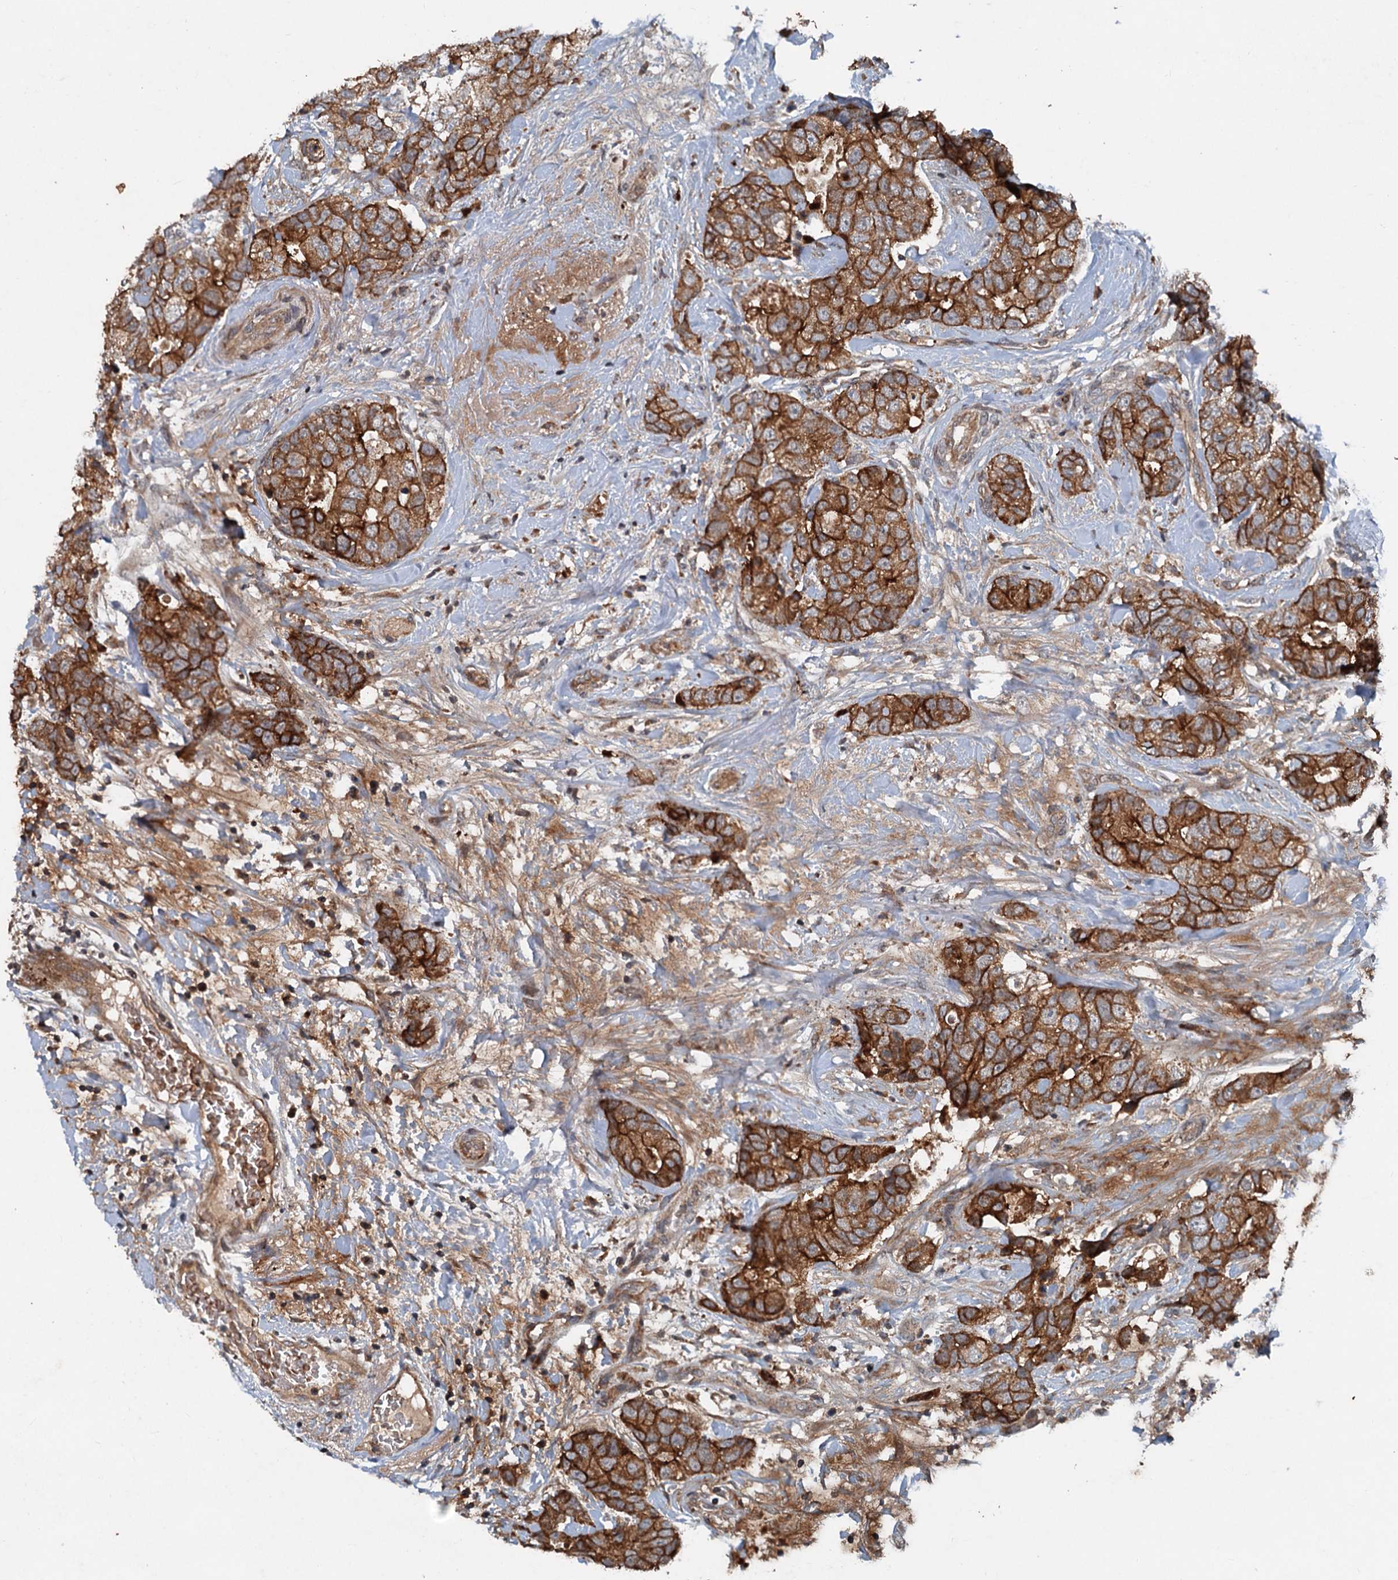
{"staining": {"intensity": "strong", "quantity": ">75%", "location": "cytoplasmic/membranous"}, "tissue": "breast cancer", "cell_type": "Tumor cells", "image_type": "cancer", "snomed": [{"axis": "morphology", "description": "Duct carcinoma"}, {"axis": "topography", "description": "Breast"}], "caption": "Human breast cancer stained for a protein (brown) exhibits strong cytoplasmic/membranous positive staining in about >75% of tumor cells.", "gene": "N4BP2L2", "patient": {"sex": "female", "age": 62}}